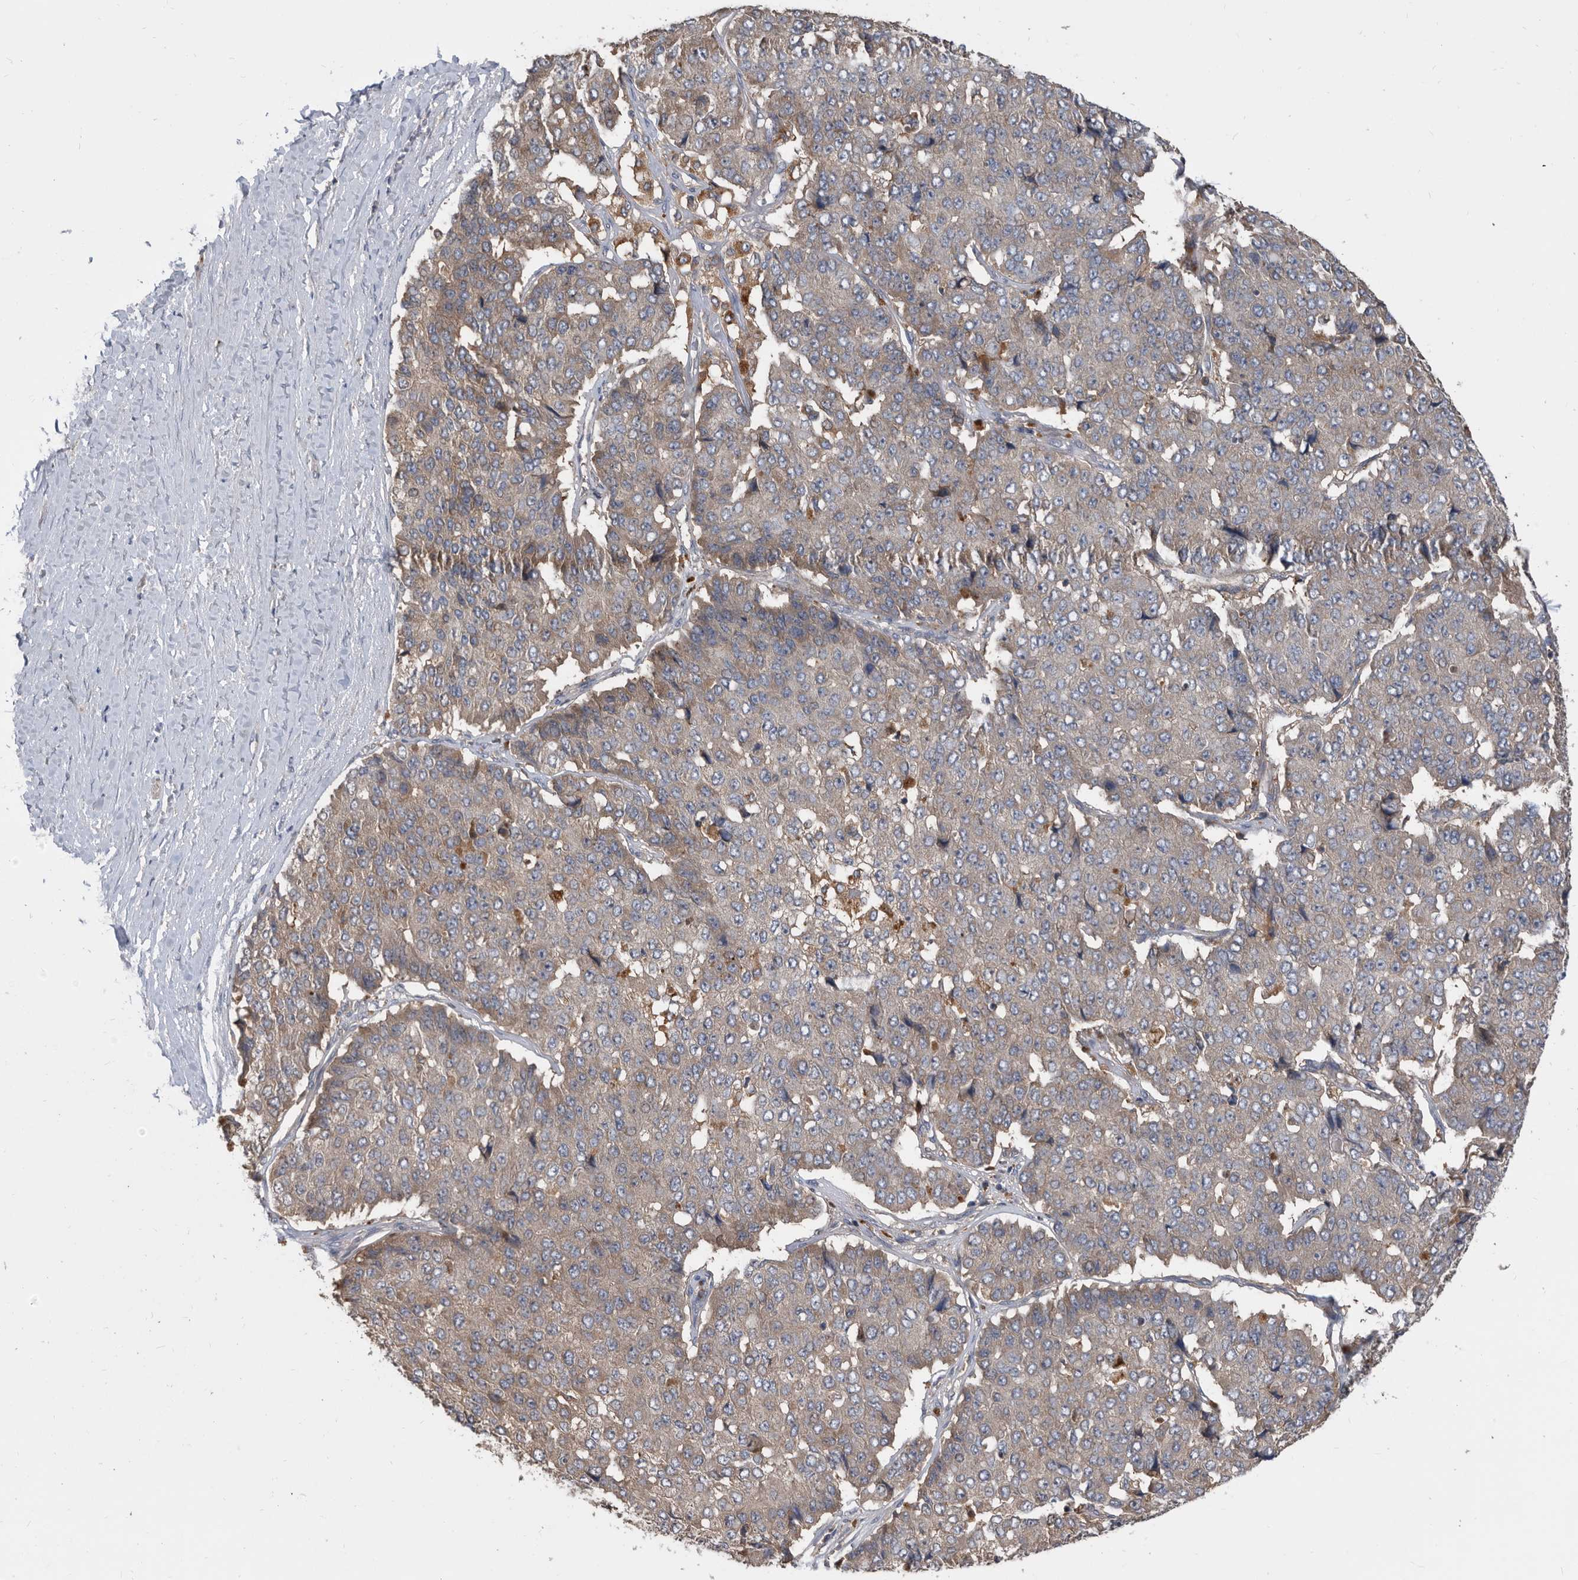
{"staining": {"intensity": "weak", "quantity": "<25%", "location": "cytoplasmic/membranous"}, "tissue": "pancreatic cancer", "cell_type": "Tumor cells", "image_type": "cancer", "snomed": [{"axis": "morphology", "description": "Adenocarcinoma, NOS"}, {"axis": "topography", "description": "Pancreas"}], "caption": "Micrograph shows no significant protein positivity in tumor cells of adenocarcinoma (pancreatic). (Immunohistochemistry, brightfield microscopy, high magnification).", "gene": "APEH", "patient": {"sex": "male", "age": 50}}